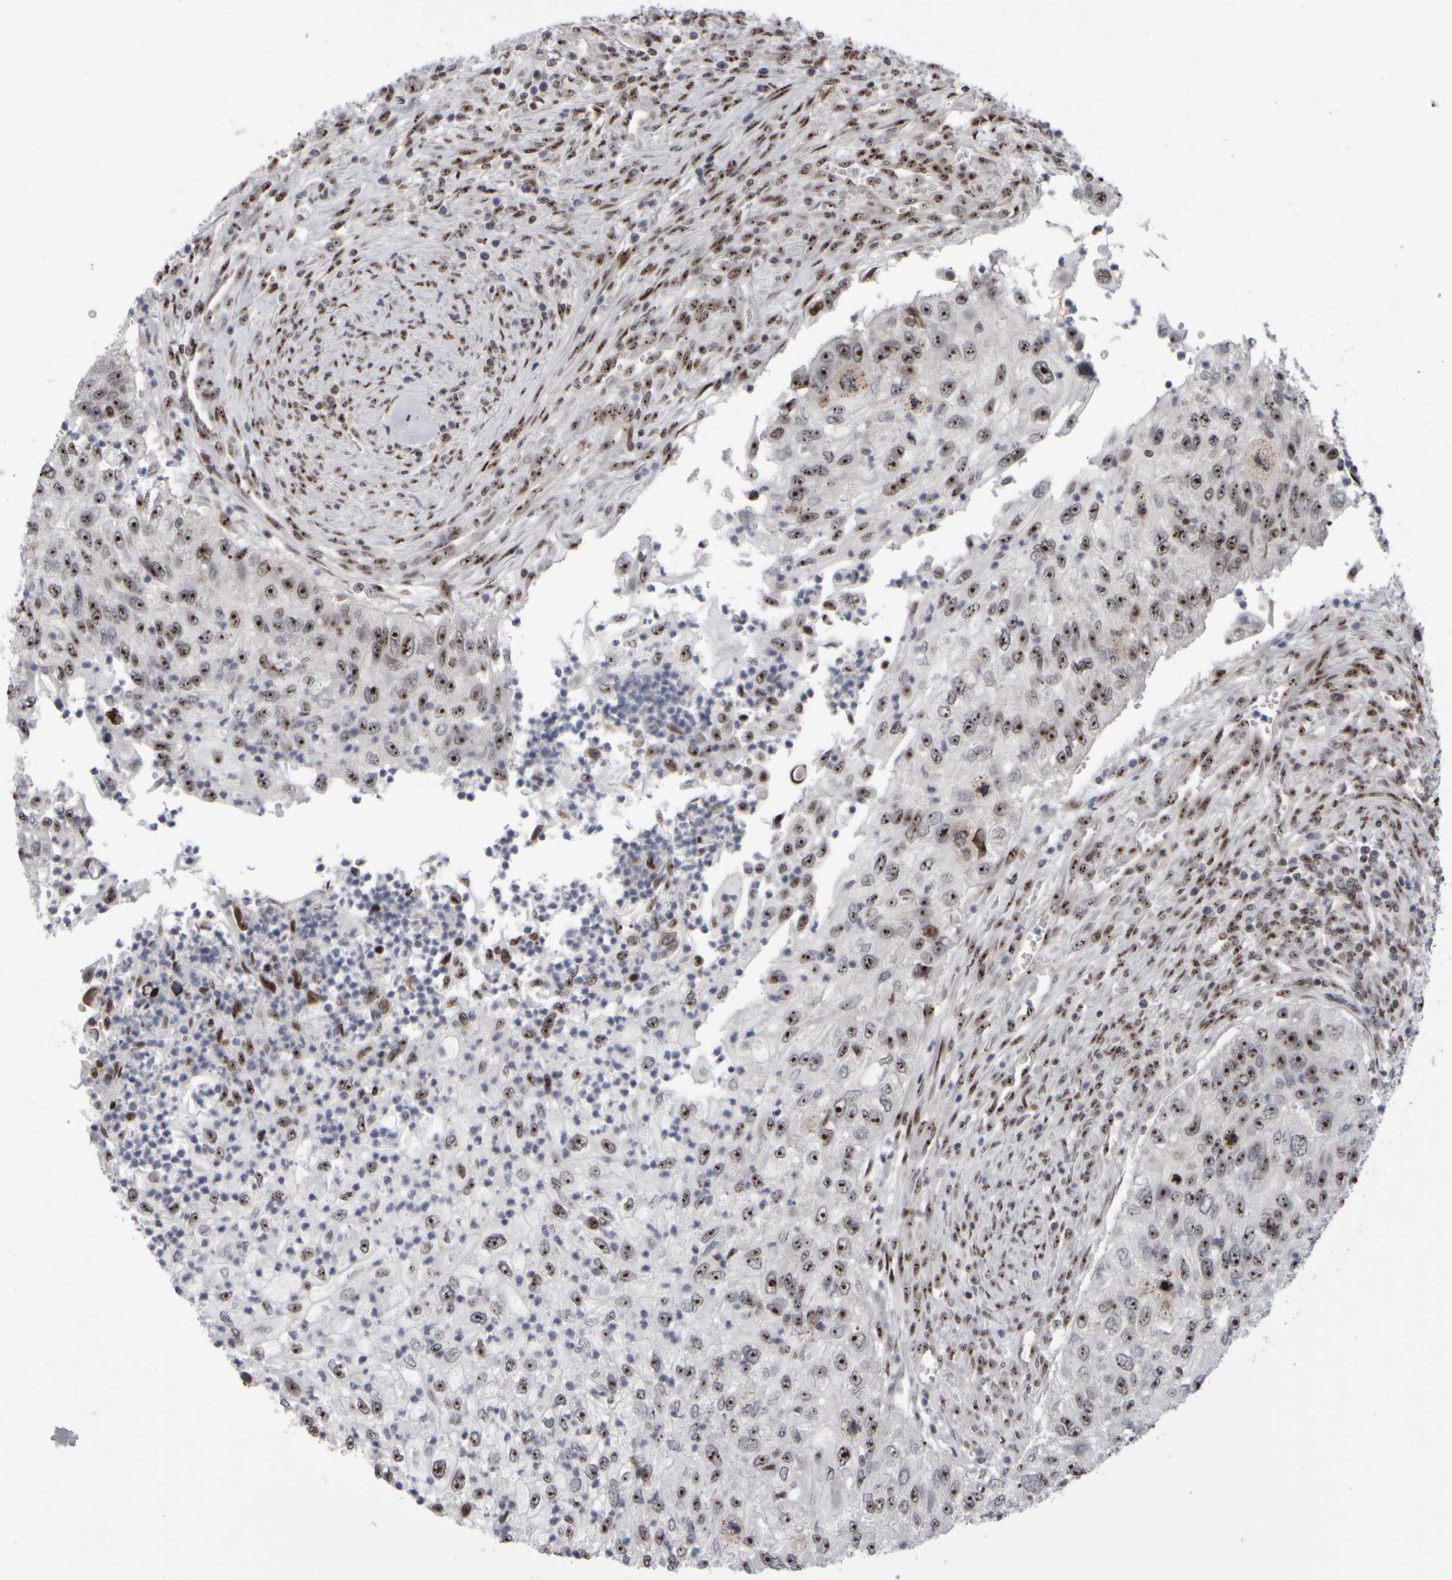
{"staining": {"intensity": "moderate", "quantity": ">75%", "location": "nuclear"}, "tissue": "urothelial cancer", "cell_type": "Tumor cells", "image_type": "cancer", "snomed": [{"axis": "morphology", "description": "Urothelial carcinoma, High grade"}, {"axis": "topography", "description": "Urinary bladder"}], "caption": "An immunohistochemistry micrograph of neoplastic tissue is shown. Protein staining in brown labels moderate nuclear positivity in urothelial carcinoma (high-grade) within tumor cells. The staining is performed using DAB brown chromogen to label protein expression. The nuclei are counter-stained blue using hematoxylin.", "gene": "SURF6", "patient": {"sex": "female", "age": 60}}